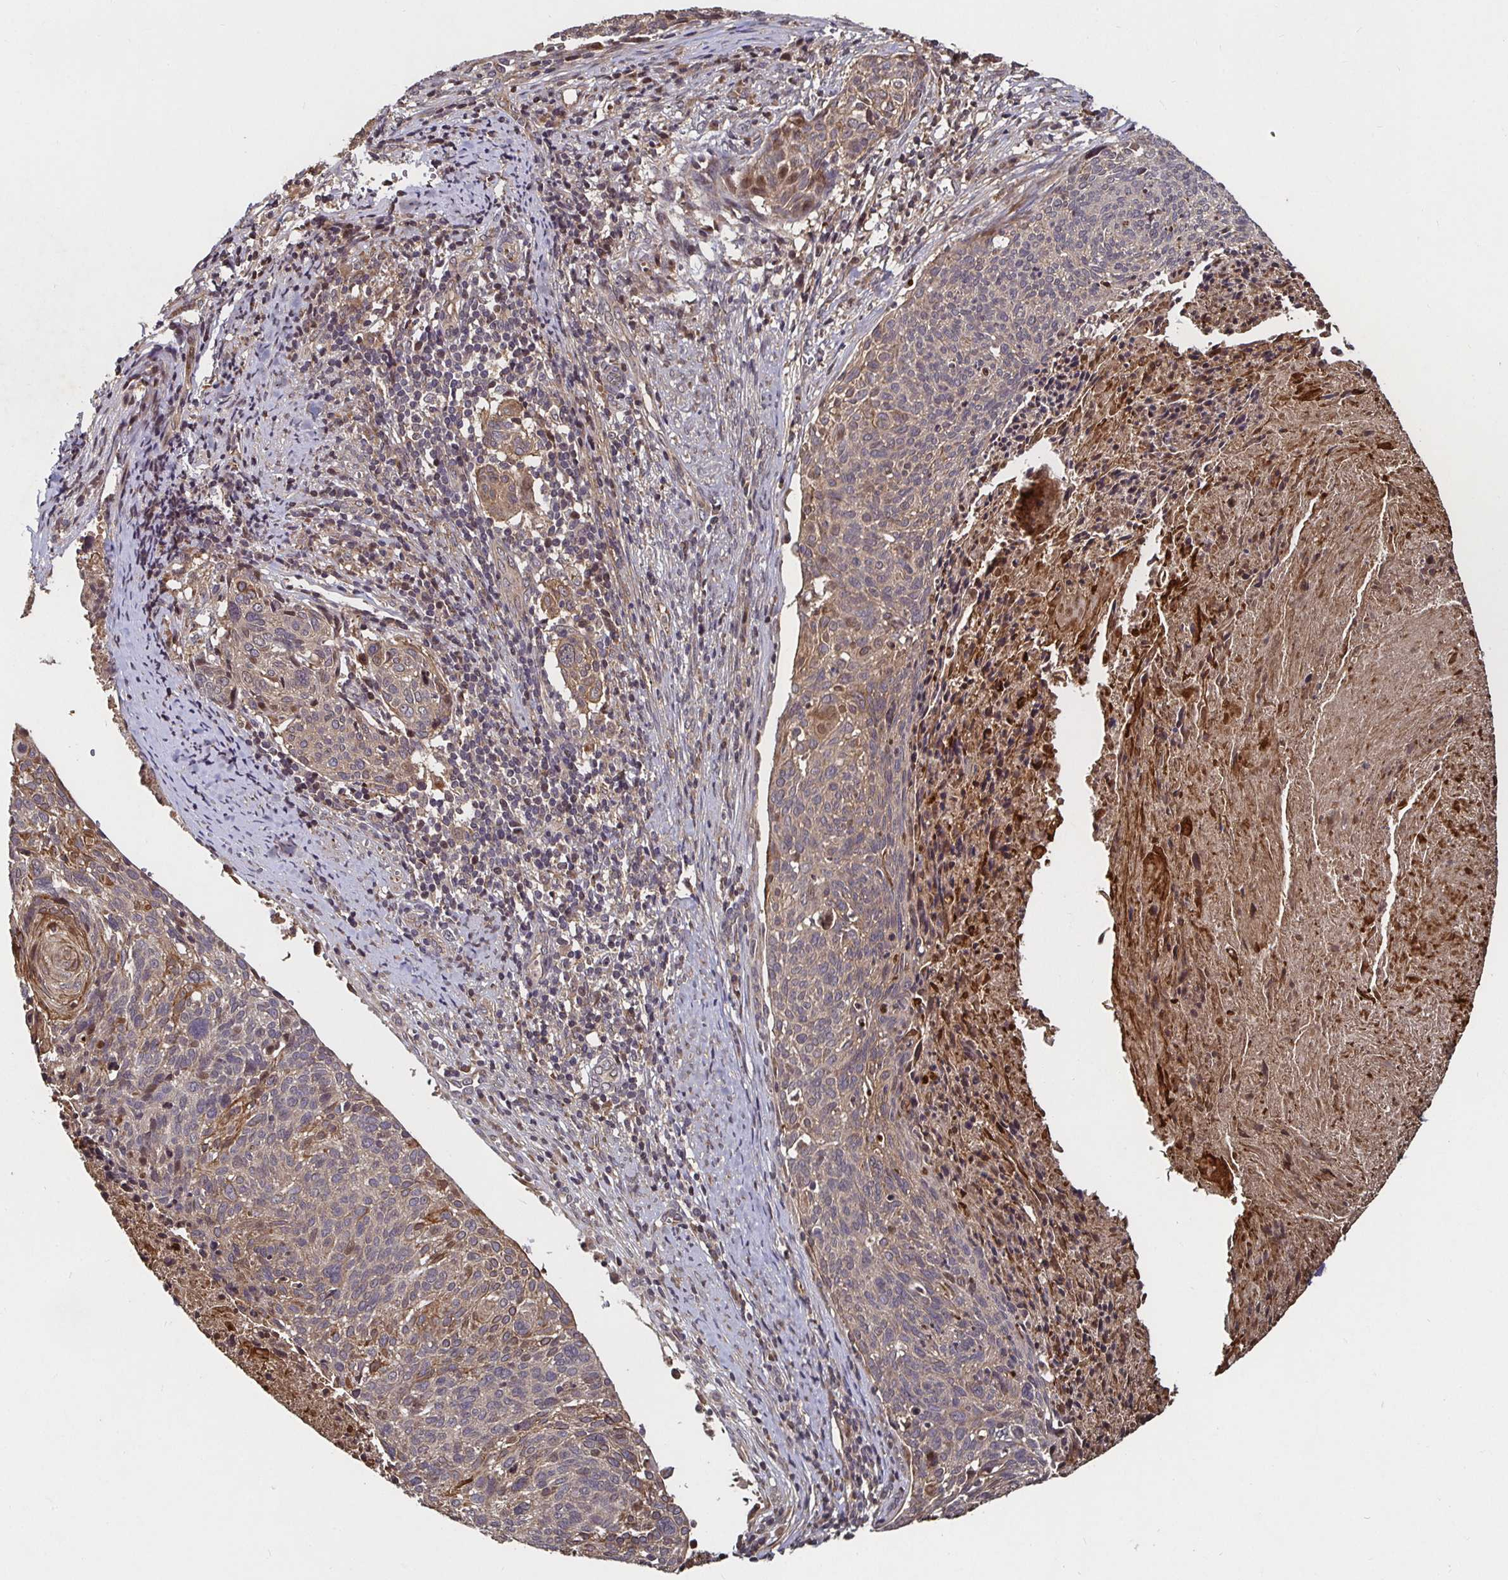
{"staining": {"intensity": "weak", "quantity": "<25%", "location": "cytoplasmic/membranous"}, "tissue": "cervical cancer", "cell_type": "Tumor cells", "image_type": "cancer", "snomed": [{"axis": "morphology", "description": "Squamous cell carcinoma, NOS"}, {"axis": "topography", "description": "Cervix"}], "caption": "Immunohistochemistry photomicrograph of cervical squamous cell carcinoma stained for a protein (brown), which reveals no positivity in tumor cells.", "gene": "SMYD3", "patient": {"sex": "female", "age": 49}}